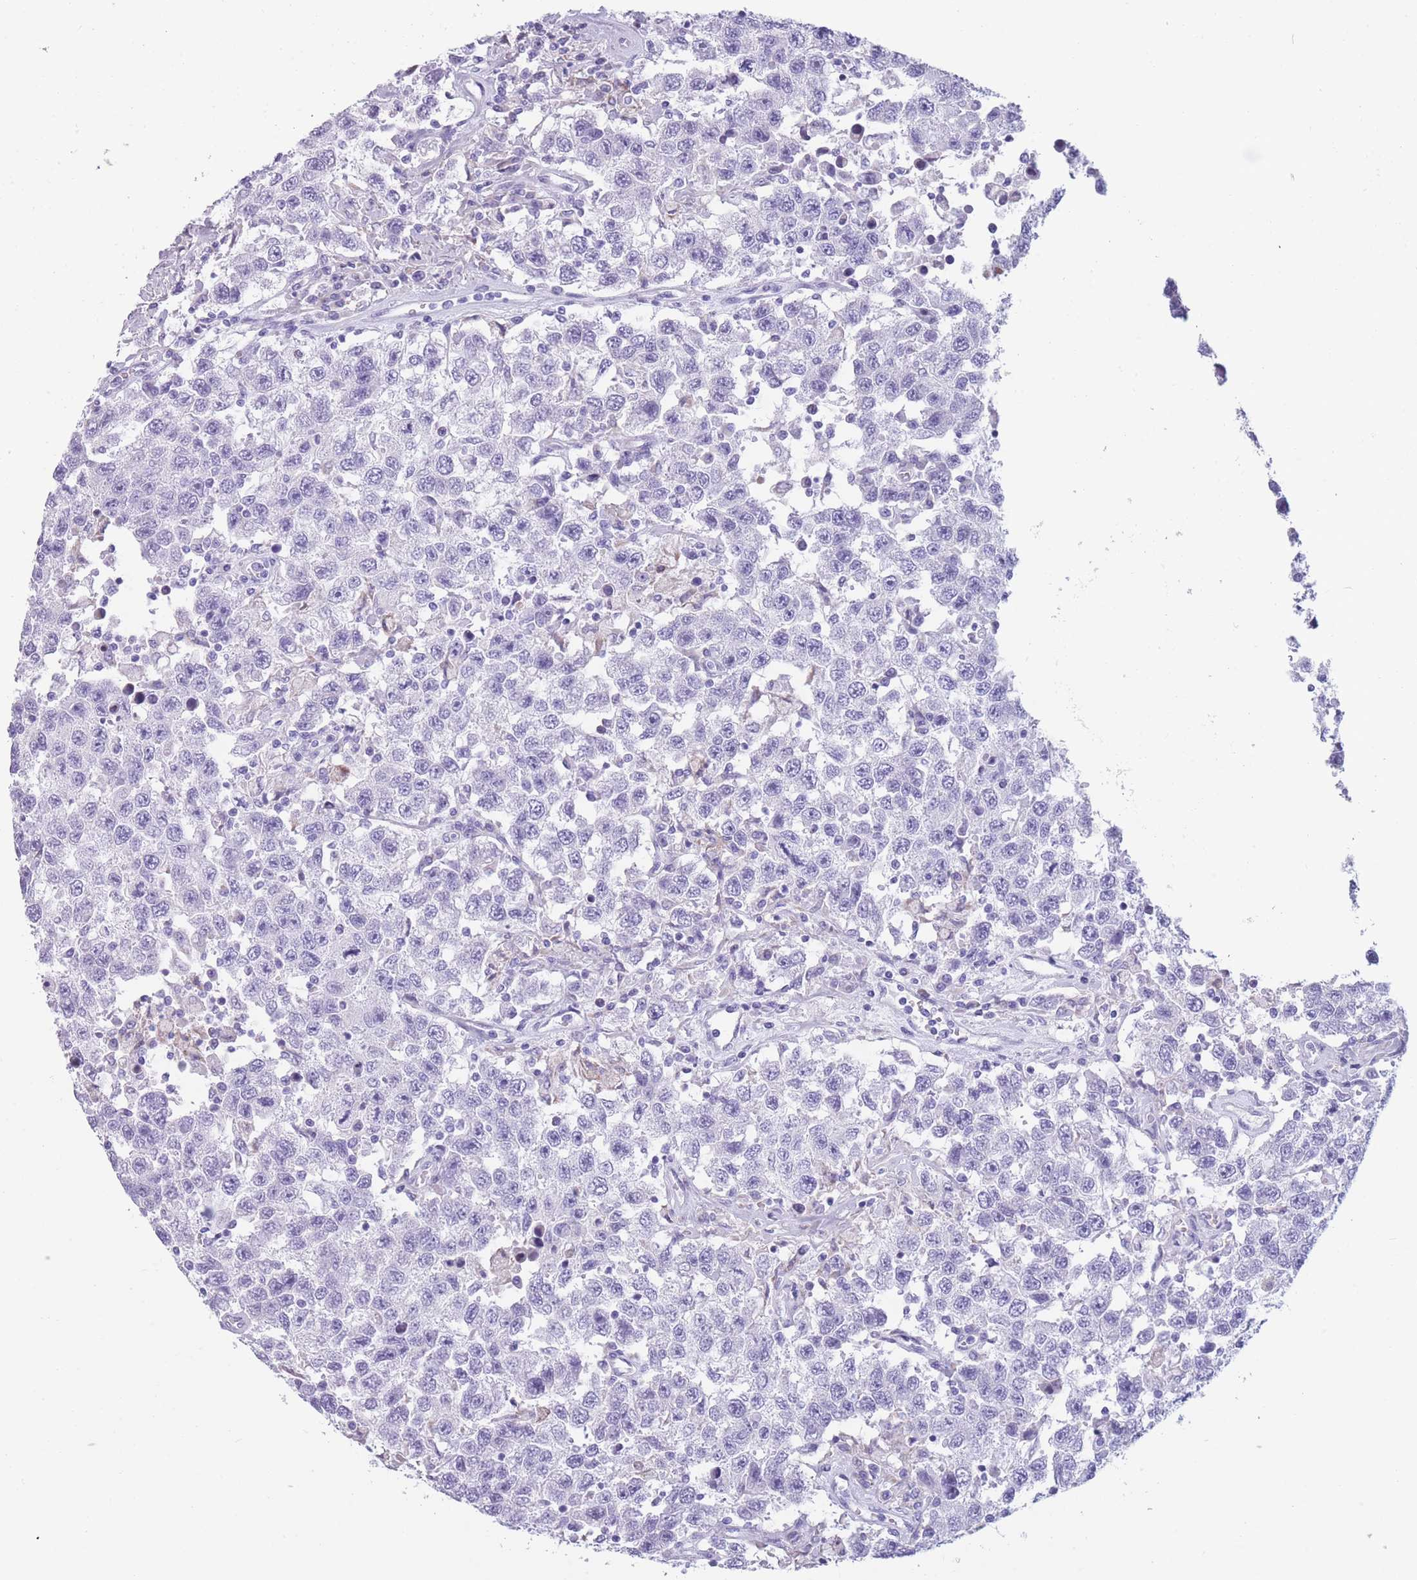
{"staining": {"intensity": "negative", "quantity": "none", "location": "none"}, "tissue": "testis cancer", "cell_type": "Tumor cells", "image_type": "cancer", "snomed": [{"axis": "morphology", "description": "Seminoma, NOS"}, {"axis": "topography", "description": "Testis"}], "caption": "Immunohistochemistry photomicrograph of neoplastic tissue: testis seminoma stained with DAB (3,3'-diaminobenzidine) shows no significant protein staining in tumor cells.", "gene": "COL27A1", "patient": {"sex": "male", "age": 41}}